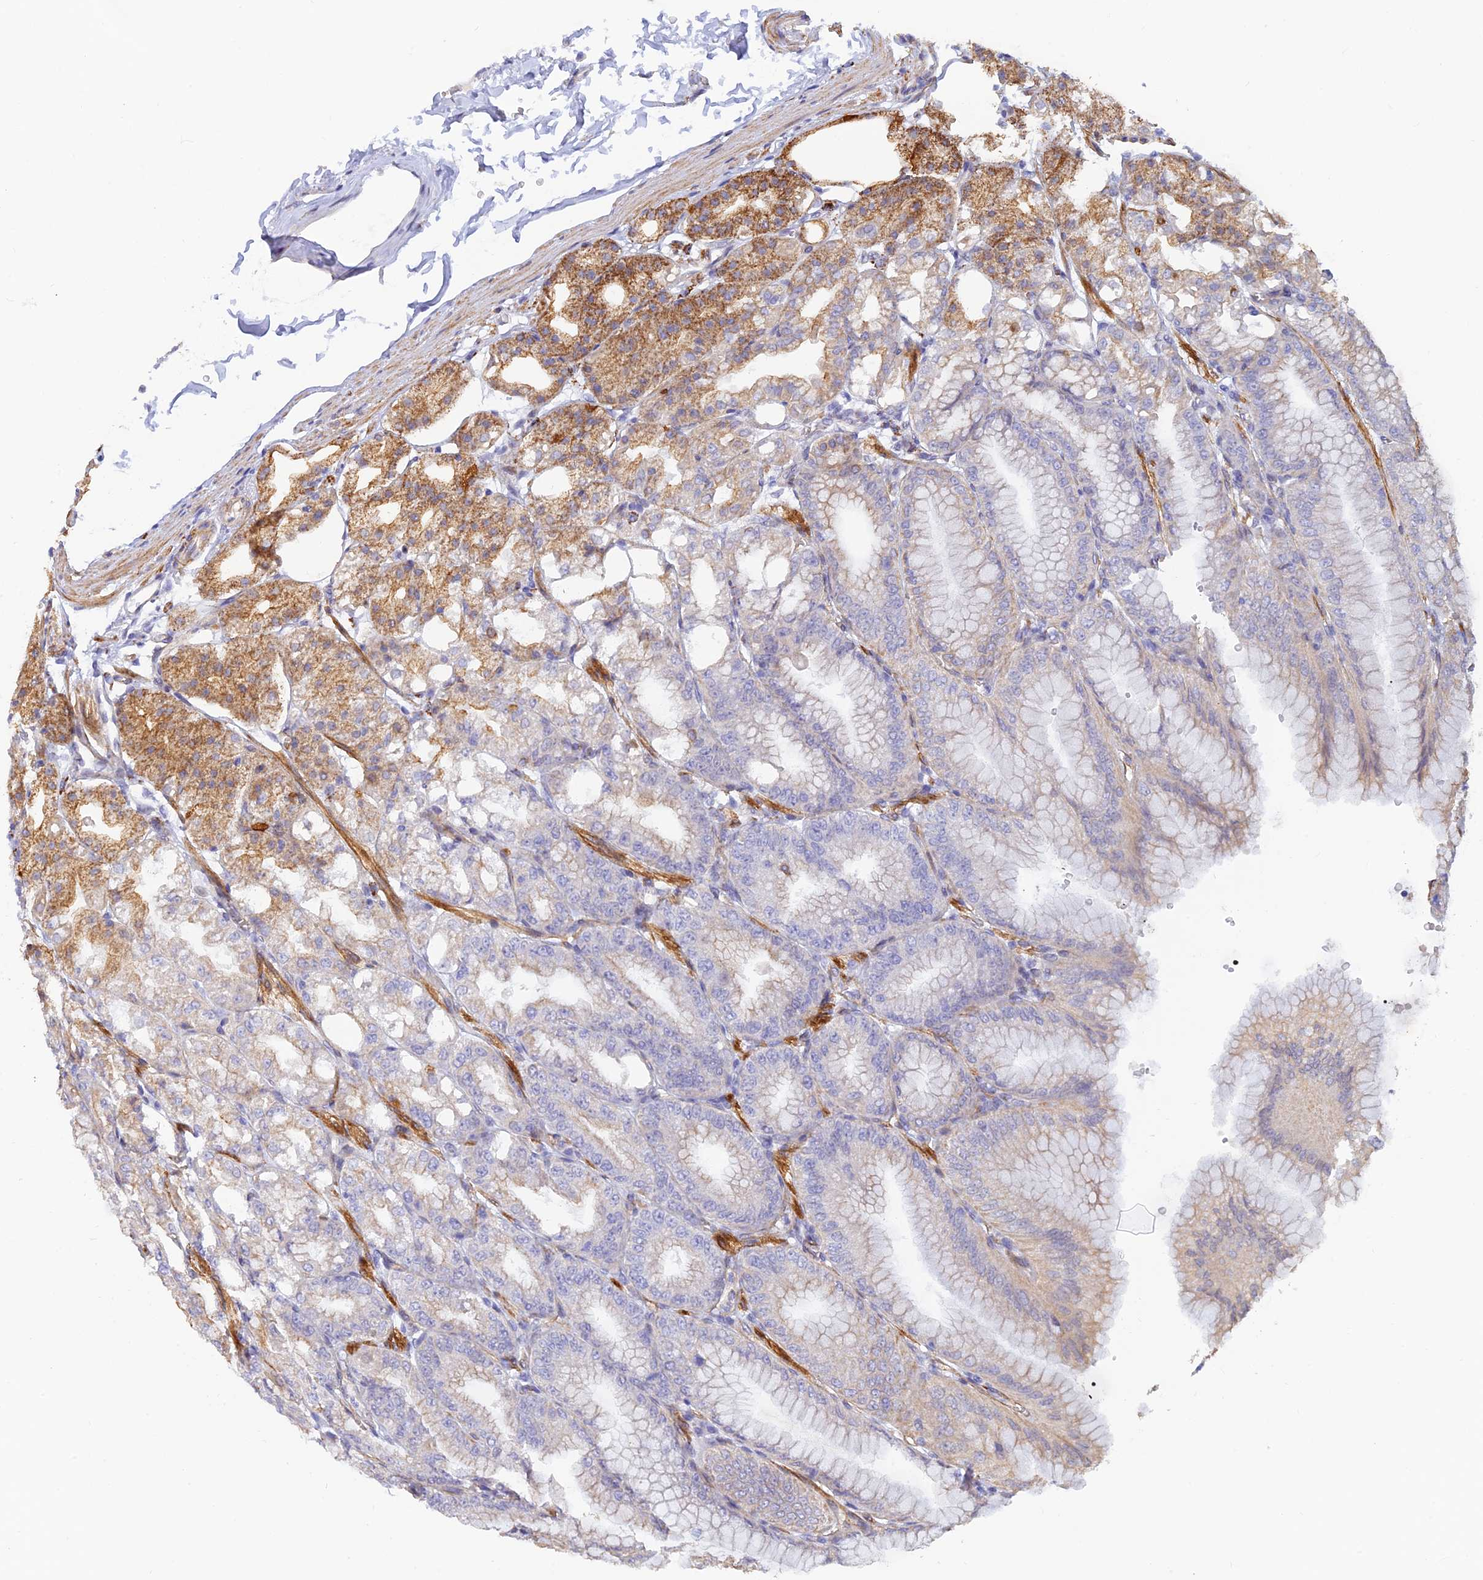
{"staining": {"intensity": "moderate", "quantity": "25%-75%", "location": "cytoplasmic/membranous"}, "tissue": "stomach", "cell_type": "Glandular cells", "image_type": "normal", "snomed": [{"axis": "morphology", "description": "Normal tissue, NOS"}, {"axis": "topography", "description": "Stomach, lower"}], "caption": "Brown immunohistochemical staining in unremarkable human stomach displays moderate cytoplasmic/membranous positivity in about 25%-75% of glandular cells.", "gene": "ALDH1L2", "patient": {"sex": "male", "age": 71}}